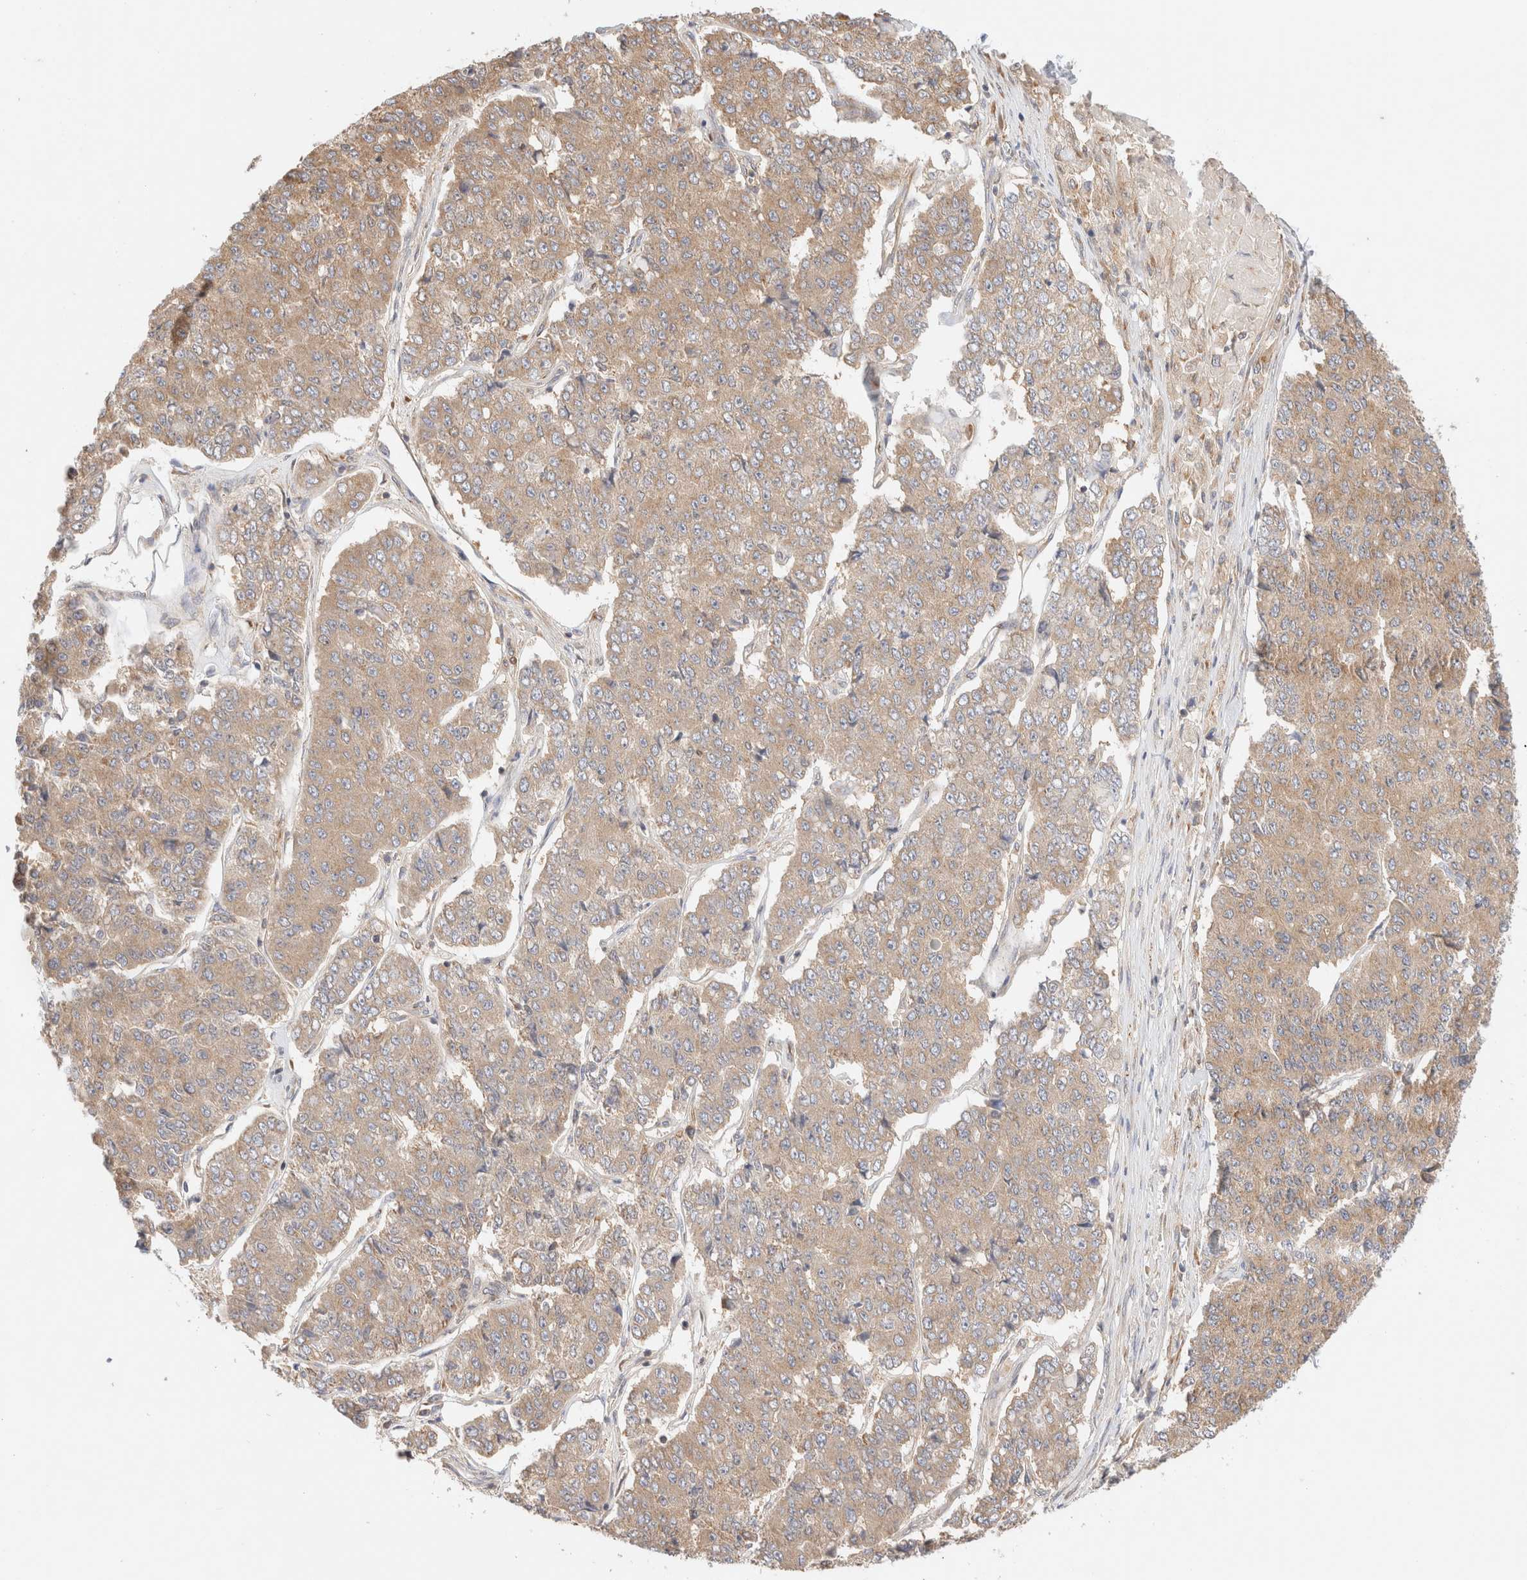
{"staining": {"intensity": "moderate", "quantity": ">75%", "location": "cytoplasmic/membranous"}, "tissue": "pancreatic cancer", "cell_type": "Tumor cells", "image_type": "cancer", "snomed": [{"axis": "morphology", "description": "Adenocarcinoma, NOS"}, {"axis": "topography", "description": "Pancreas"}], "caption": "Pancreatic cancer stained with a protein marker exhibits moderate staining in tumor cells.", "gene": "RABEP1", "patient": {"sex": "male", "age": 50}}